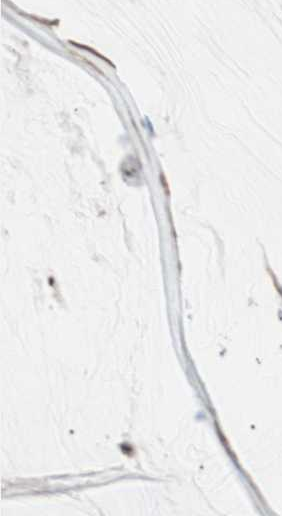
{"staining": {"intensity": "moderate", "quantity": ">75%", "location": "cytoplasmic/membranous"}, "tissue": "ovarian cancer", "cell_type": "Tumor cells", "image_type": "cancer", "snomed": [{"axis": "morphology", "description": "Cystadenocarcinoma, mucinous, NOS"}, {"axis": "topography", "description": "Ovary"}], "caption": "Moderate cytoplasmic/membranous positivity is seen in about >75% of tumor cells in mucinous cystadenocarcinoma (ovarian).", "gene": "SMG1", "patient": {"sex": "female", "age": 39}}